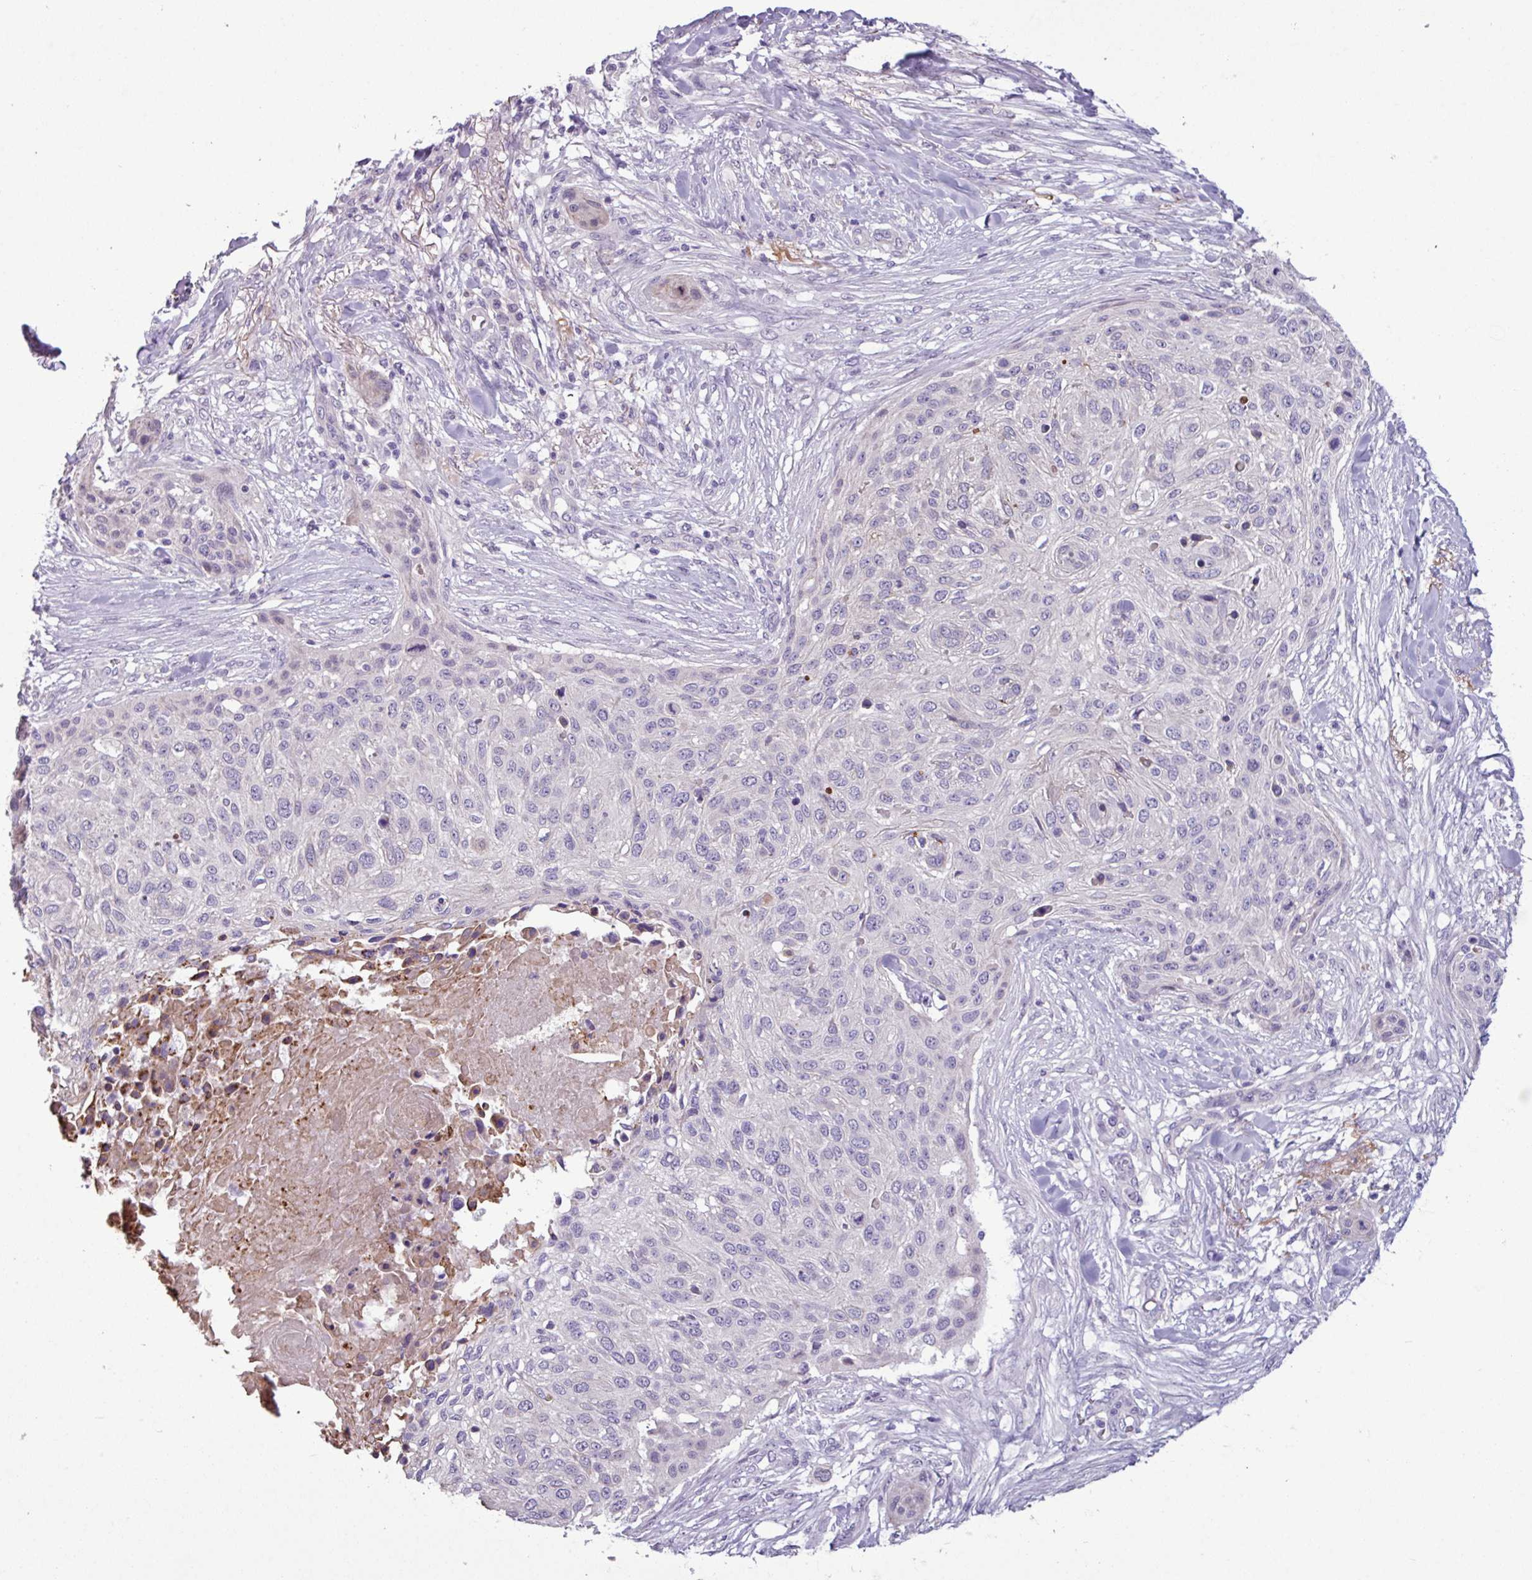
{"staining": {"intensity": "negative", "quantity": "none", "location": "none"}, "tissue": "skin cancer", "cell_type": "Tumor cells", "image_type": "cancer", "snomed": [{"axis": "morphology", "description": "Squamous cell carcinoma, NOS"}, {"axis": "topography", "description": "Skin"}], "caption": "Skin squamous cell carcinoma stained for a protein using IHC demonstrates no staining tumor cells.", "gene": "PNLDC1", "patient": {"sex": "female", "age": 87}}